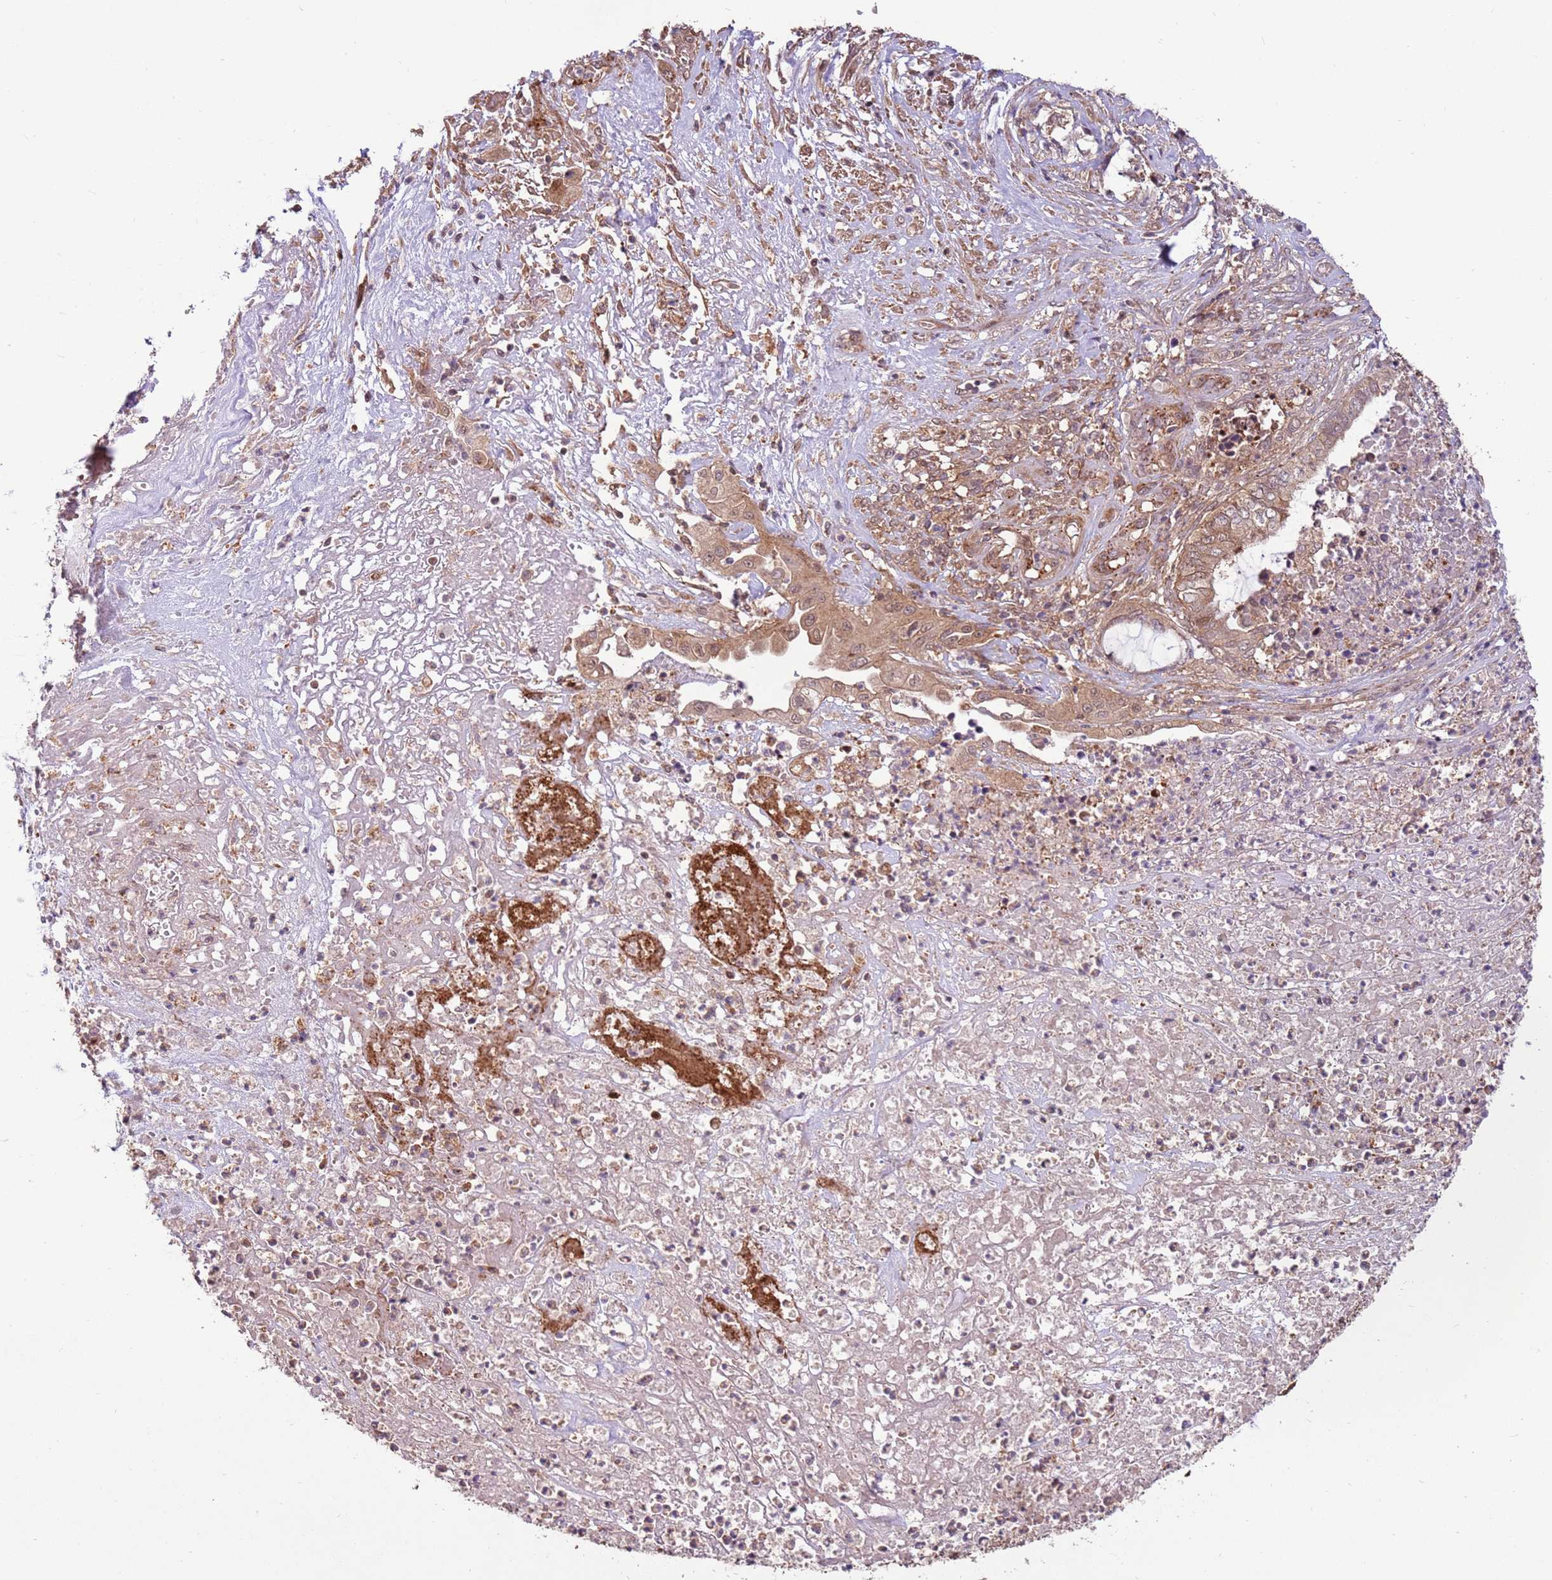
{"staining": {"intensity": "moderate", "quantity": ">75%", "location": "cytoplasmic/membranous,nuclear"}, "tissue": "endometrial cancer", "cell_type": "Tumor cells", "image_type": "cancer", "snomed": [{"axis": "morphology", "description": "Adenocarcinoma, NOS"}, {"axis": "topography", "description": "Uterus"}, {"axis": "topography", "description": "Endometrium"}], "caption": "Endometrial adenocarcinoma stained with a protein marker shows moderate staining in tumor cells.", "gene": "CCDC112", "patient": {"sex": "female", "age": 70}}